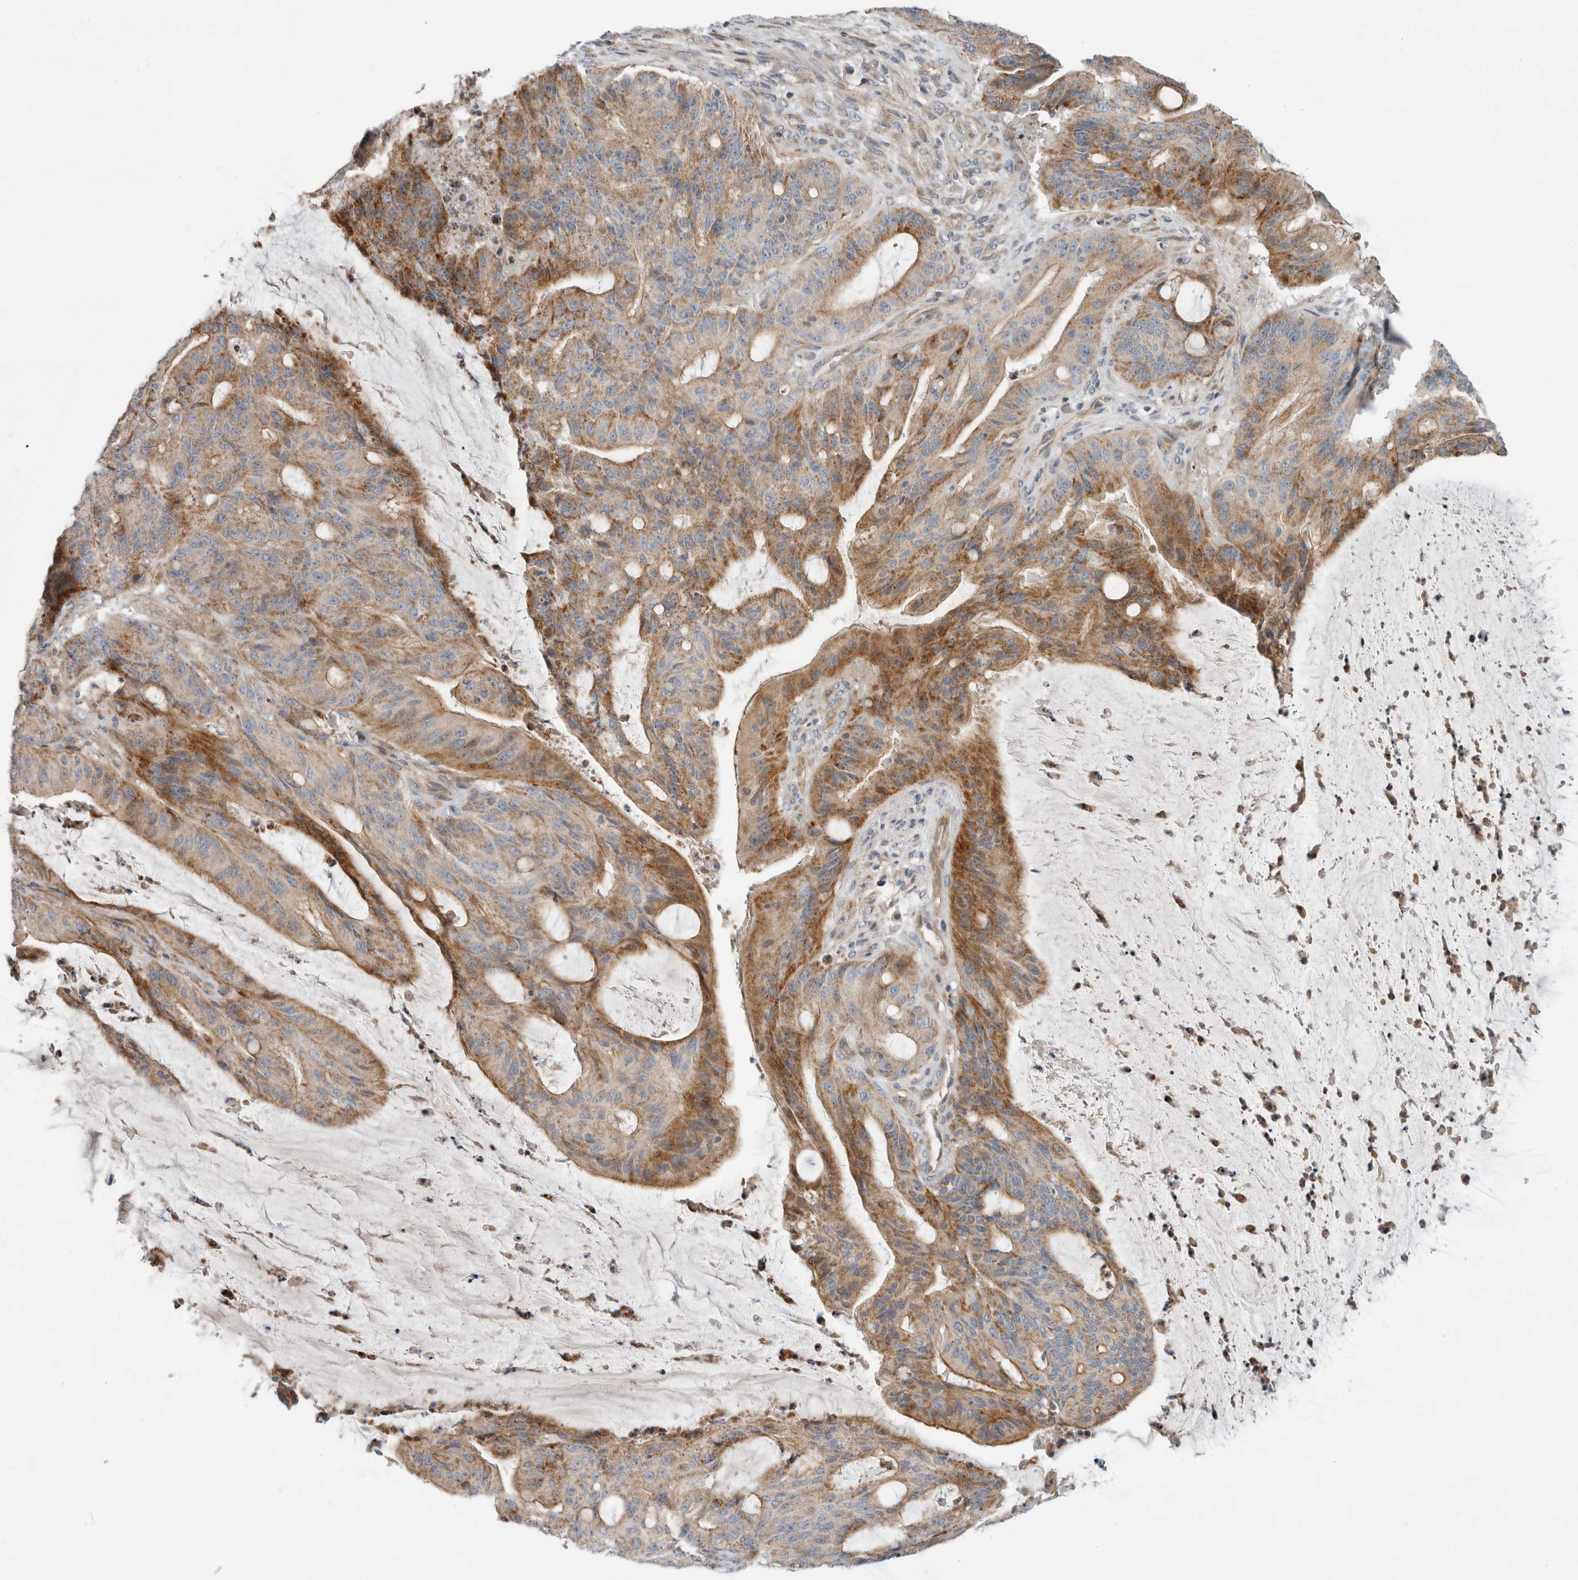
{"staining": {"intensity": "moderate", "quantity": ">75%", "location": "cytoplasmic/membranous"}, "tissue": "liver cancer", "cell_type": "Tumor cells", "image_type": "cancer", "snomed": [{"axis": "morphology", "description": "Normal tissue, NOS"}, {"axis": "morphology", "description": "Cholangiocarcinoma"}, {"axis": "topography", "description": "Liver"}, {"axis": "topography", "description": "Peripheral nerve tissue"}], "caption": "Immunohistochemistry of liver cancer (cholangiocarcinoma) demonstrates medium levels of moderate cytoplasmic/membranous expression in approximately >75% of tumor cells. (DAB IHC with brightfield microscopy, high magnification).", "gene": "KPNA5", "patient": {"sex": "female", "age": 73}}